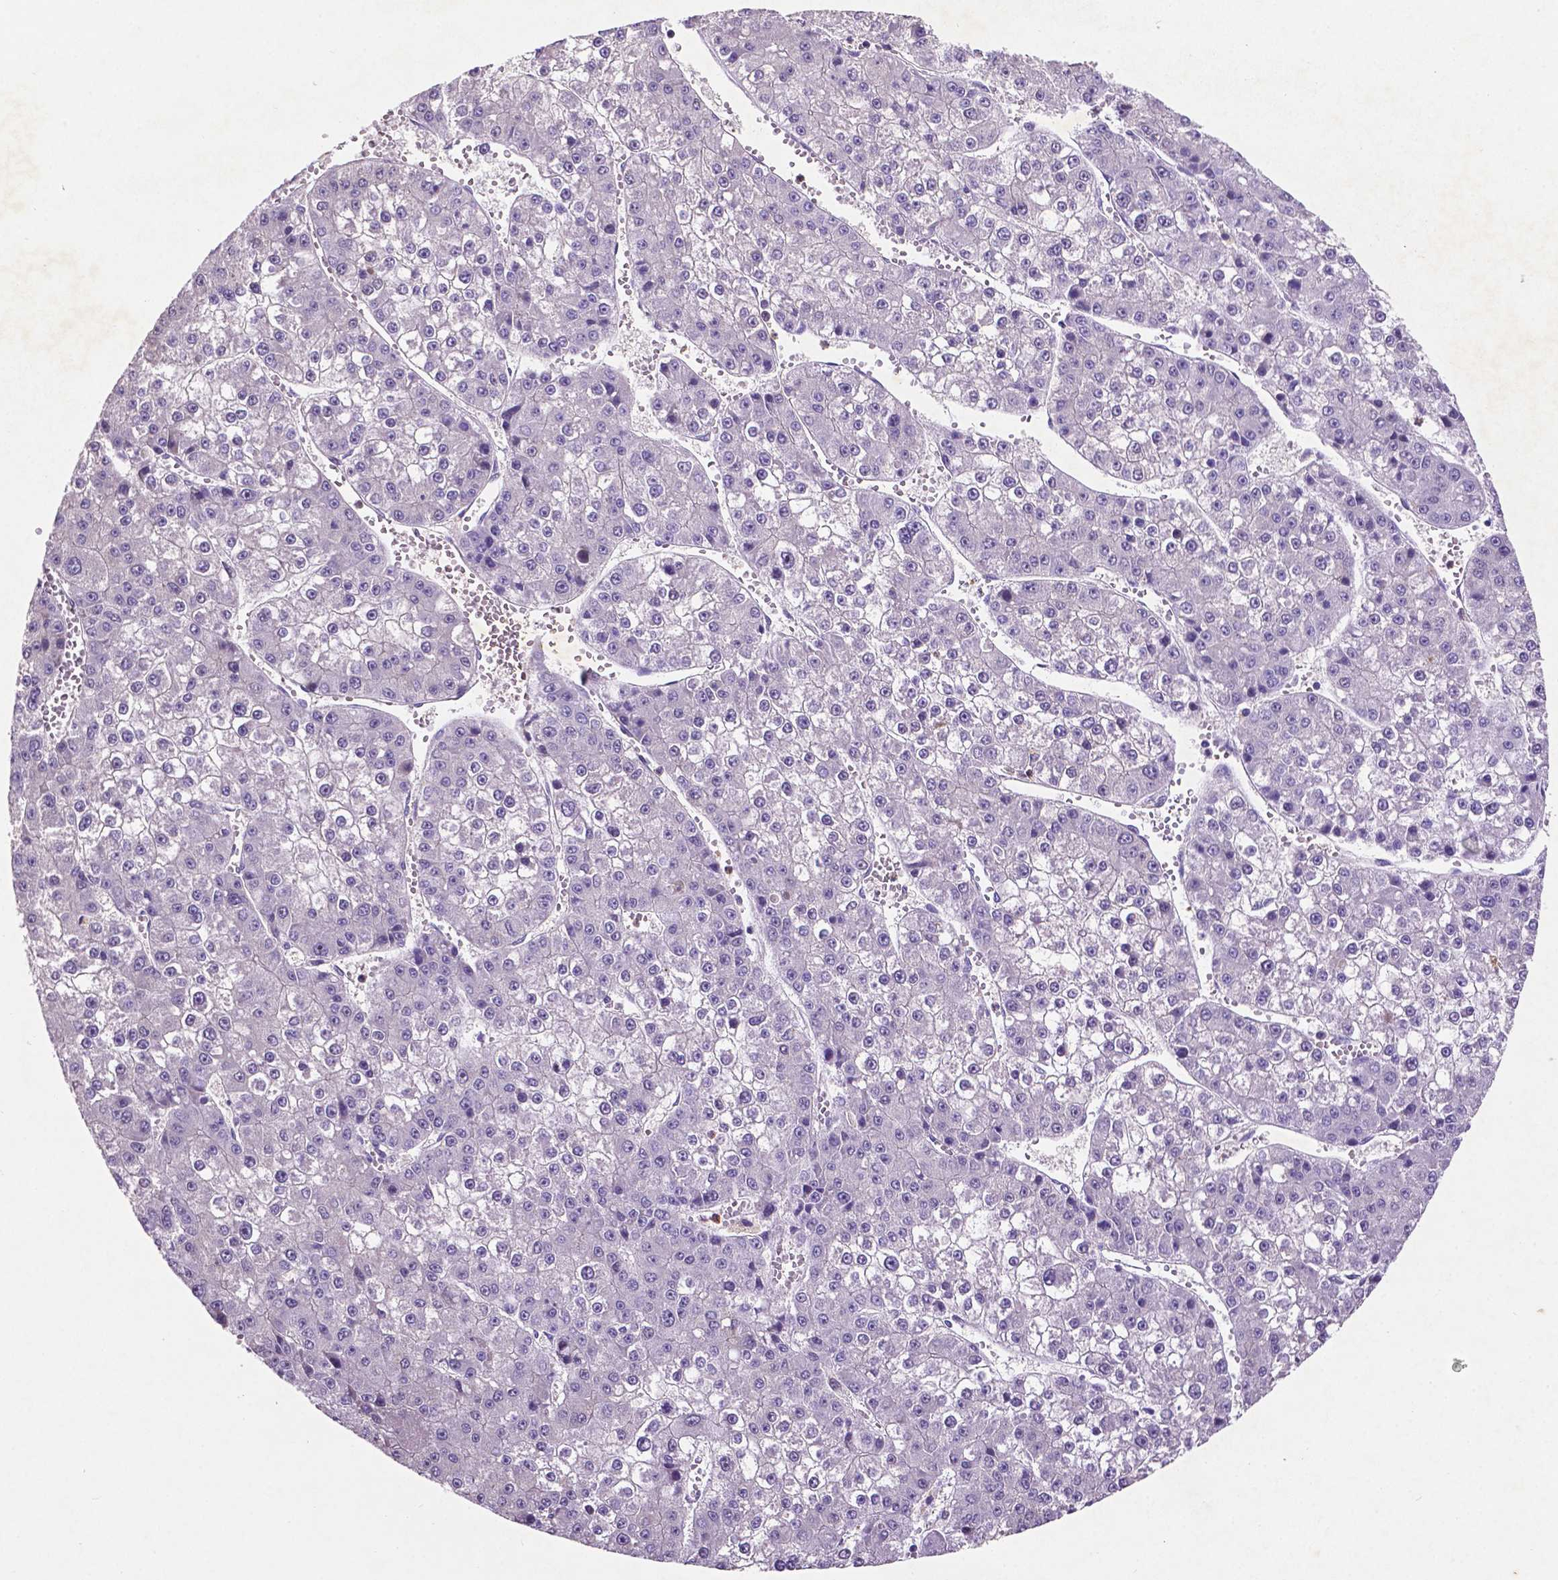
{"staining": {"intensity": "negative", "quantity": "none", "location": "none"}, "tissue": "liver cancer", "cell_type": "Tumor cells", "image_type": "cancer", "snomed": [{"axis": "morphology", "description": "Carcinoma, Hepatocellular, NOS"}, {"axis": "topography", "description": "Liver"}], "caption": "Tumor cells show no significant protein positivity in liver cancer (hepatocellular carcinoma).", "gene": "TM4SF20", "patient": {"sex": "female", "age": 73}}